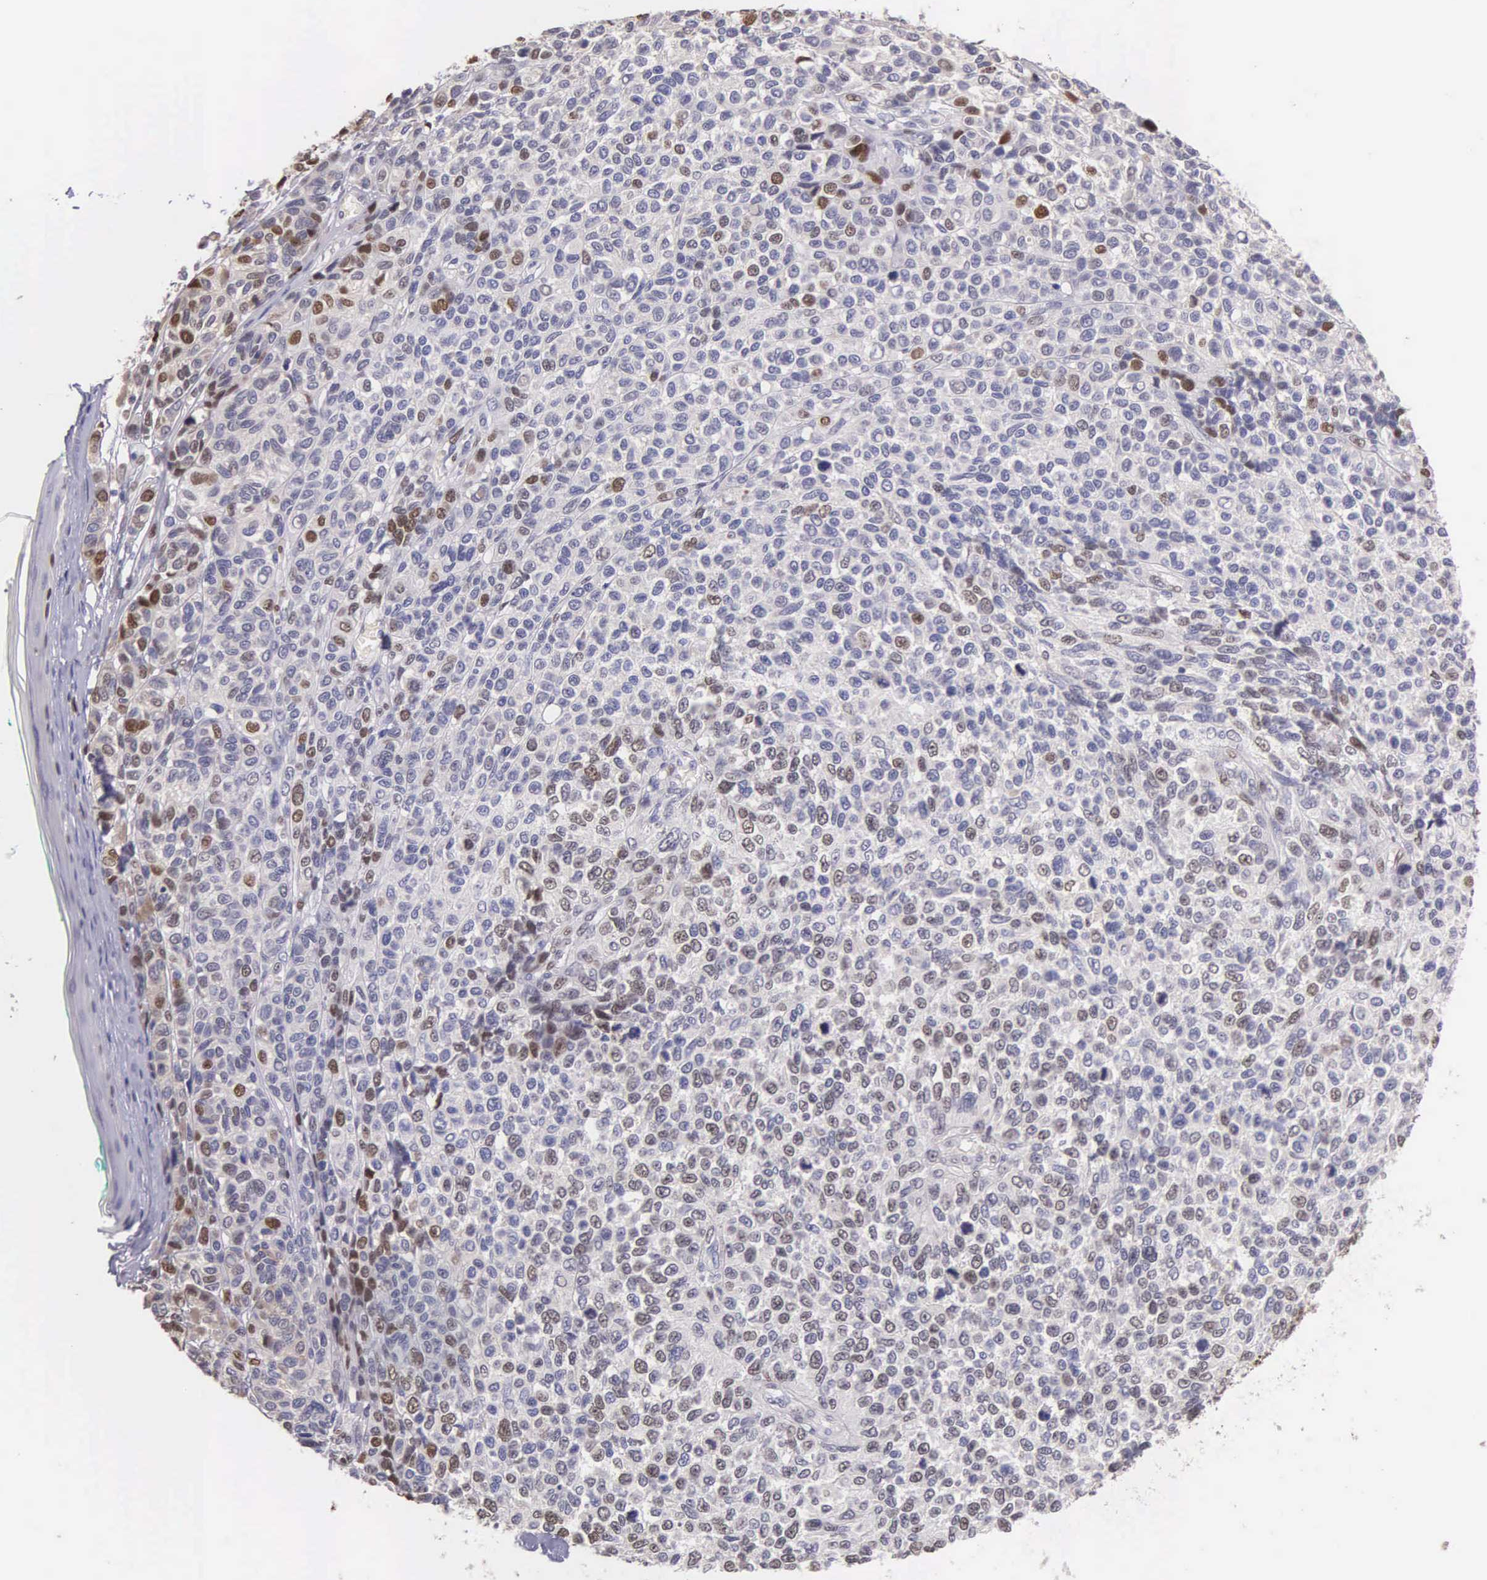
{"staining": {"intensity": "weak", "quantity": "<25%", "location": "nuclear"}, "tissue": "melanoma", "cell_type": "Tumor cells", "image_type": "cancer", "snomed": [{"axis": "morphology", "description": "Malignant melanoma, NOS"}, {"axis": "topography", "description": "Skin"}], "caption": "Immunohistochemistry photomicrograph of human malignant melanoma stained for a protein (brown), which demonstrates no positivity in tumor cells.", "gene": "MCM5", "patient": {"sex": "female", "age": 85}}